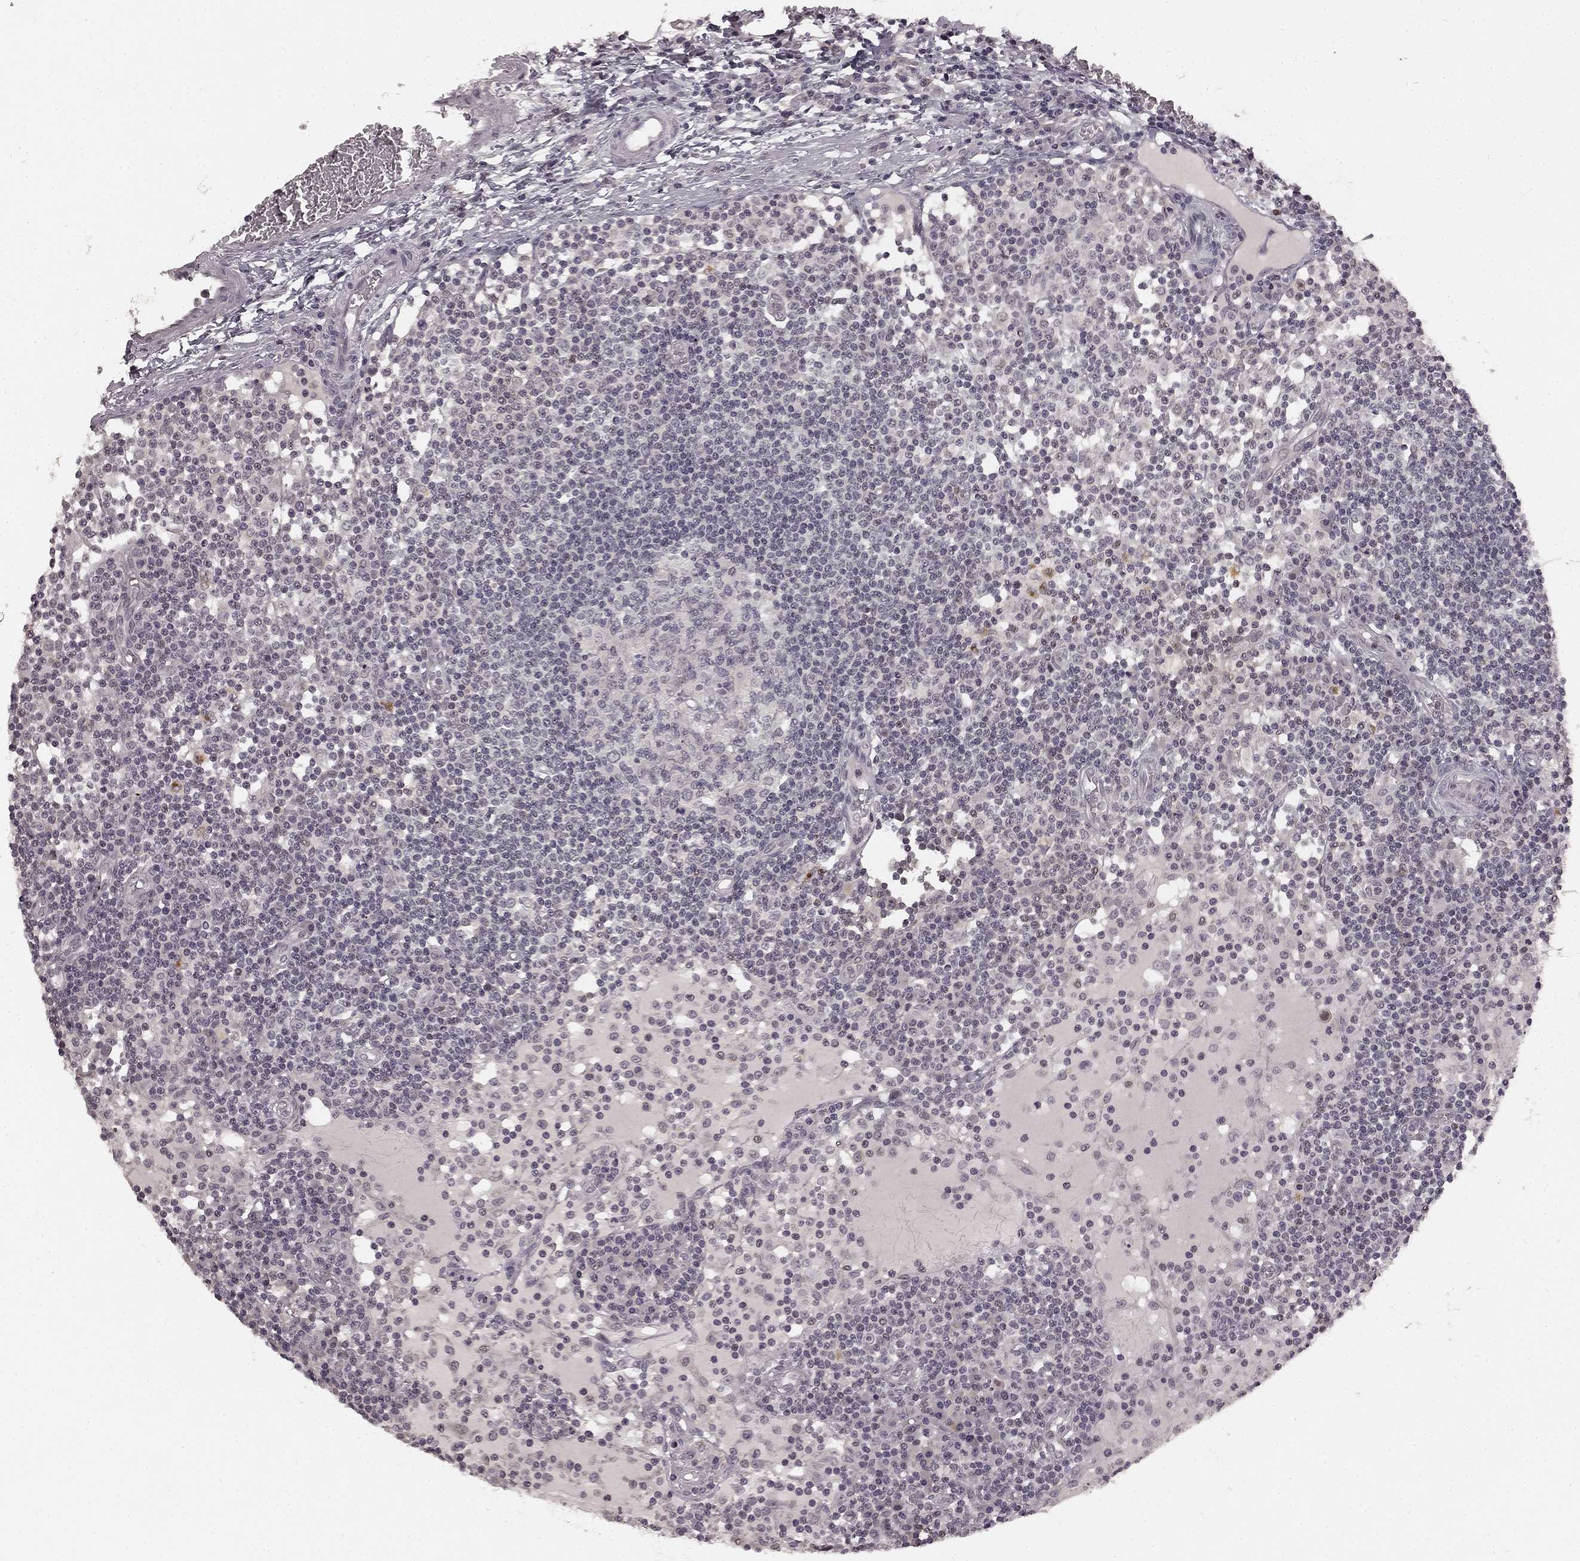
{"staining": {"intensity": "negative", "quantity": "none", "location": "none"}, "tissue": "lymph node", "cell_type": "Germinal center cells", "image_type": "normal", "snomed": [{"axis": "morphology", "description": "Normal tissue, NOS"}, {"axis": "topography", "description": "Lymph node"}], "caption": "DAB immunohistochemical staining of normal human lymph node exhibits no significant positivity in germinal center cells.", "gene": "HCN4", "patient": {"sex": "female", "age": 72}}